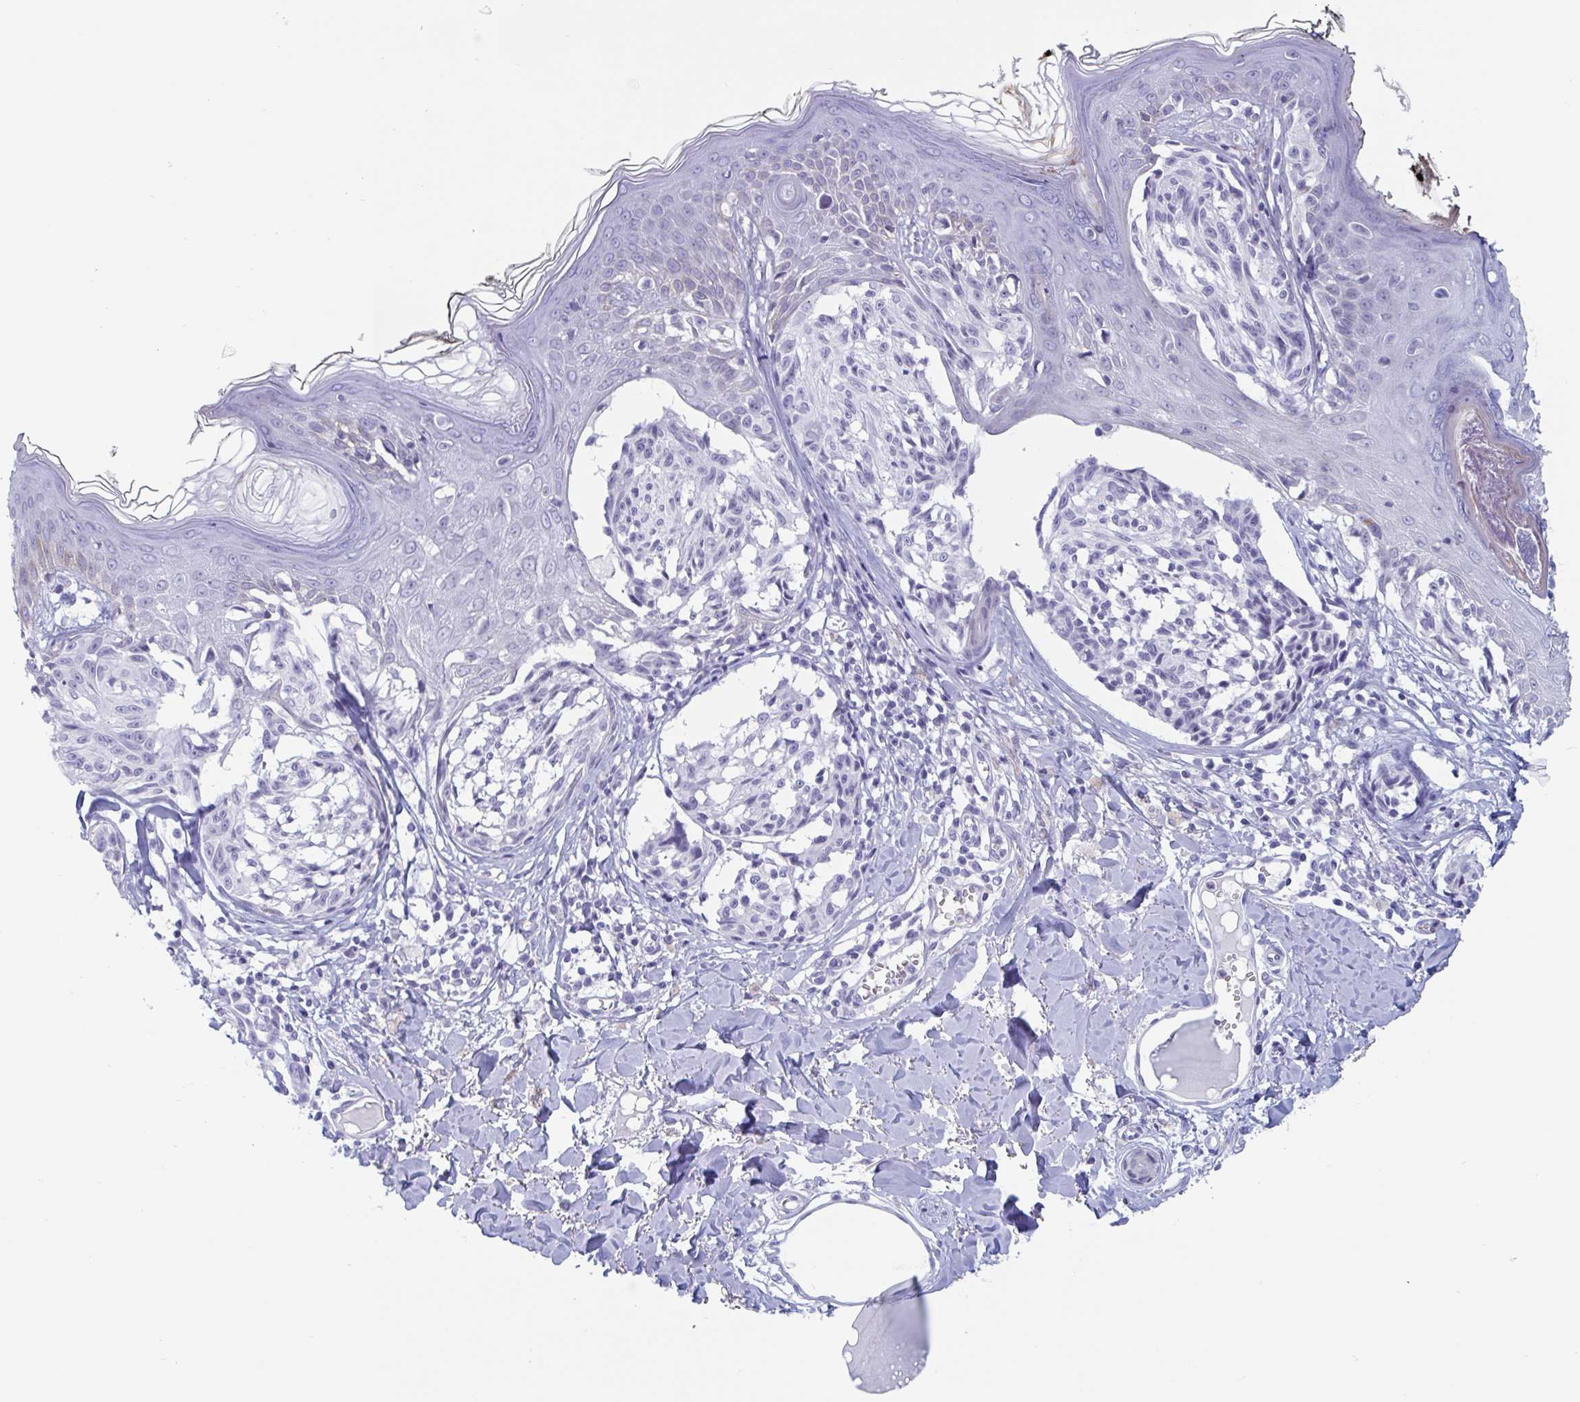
{"staining": {"intensity": "negative", "quantity": "none", "location": "none"}, "tissue": "melanoma", "cell_type": "Tumor cells", "image_type": "cancer", "snomed": [{"axis": "morphology", "description": "Malignant melanoma, NOS"}, {"axis": "topography", "description": "Skin"}], "caption": "This is an immunohistochemistry (IHC) photomicrograph of melanoma. There is no staining in tumor cells.", "gene": "CDX4", "patient": {"sex": "female", "age": 43}}